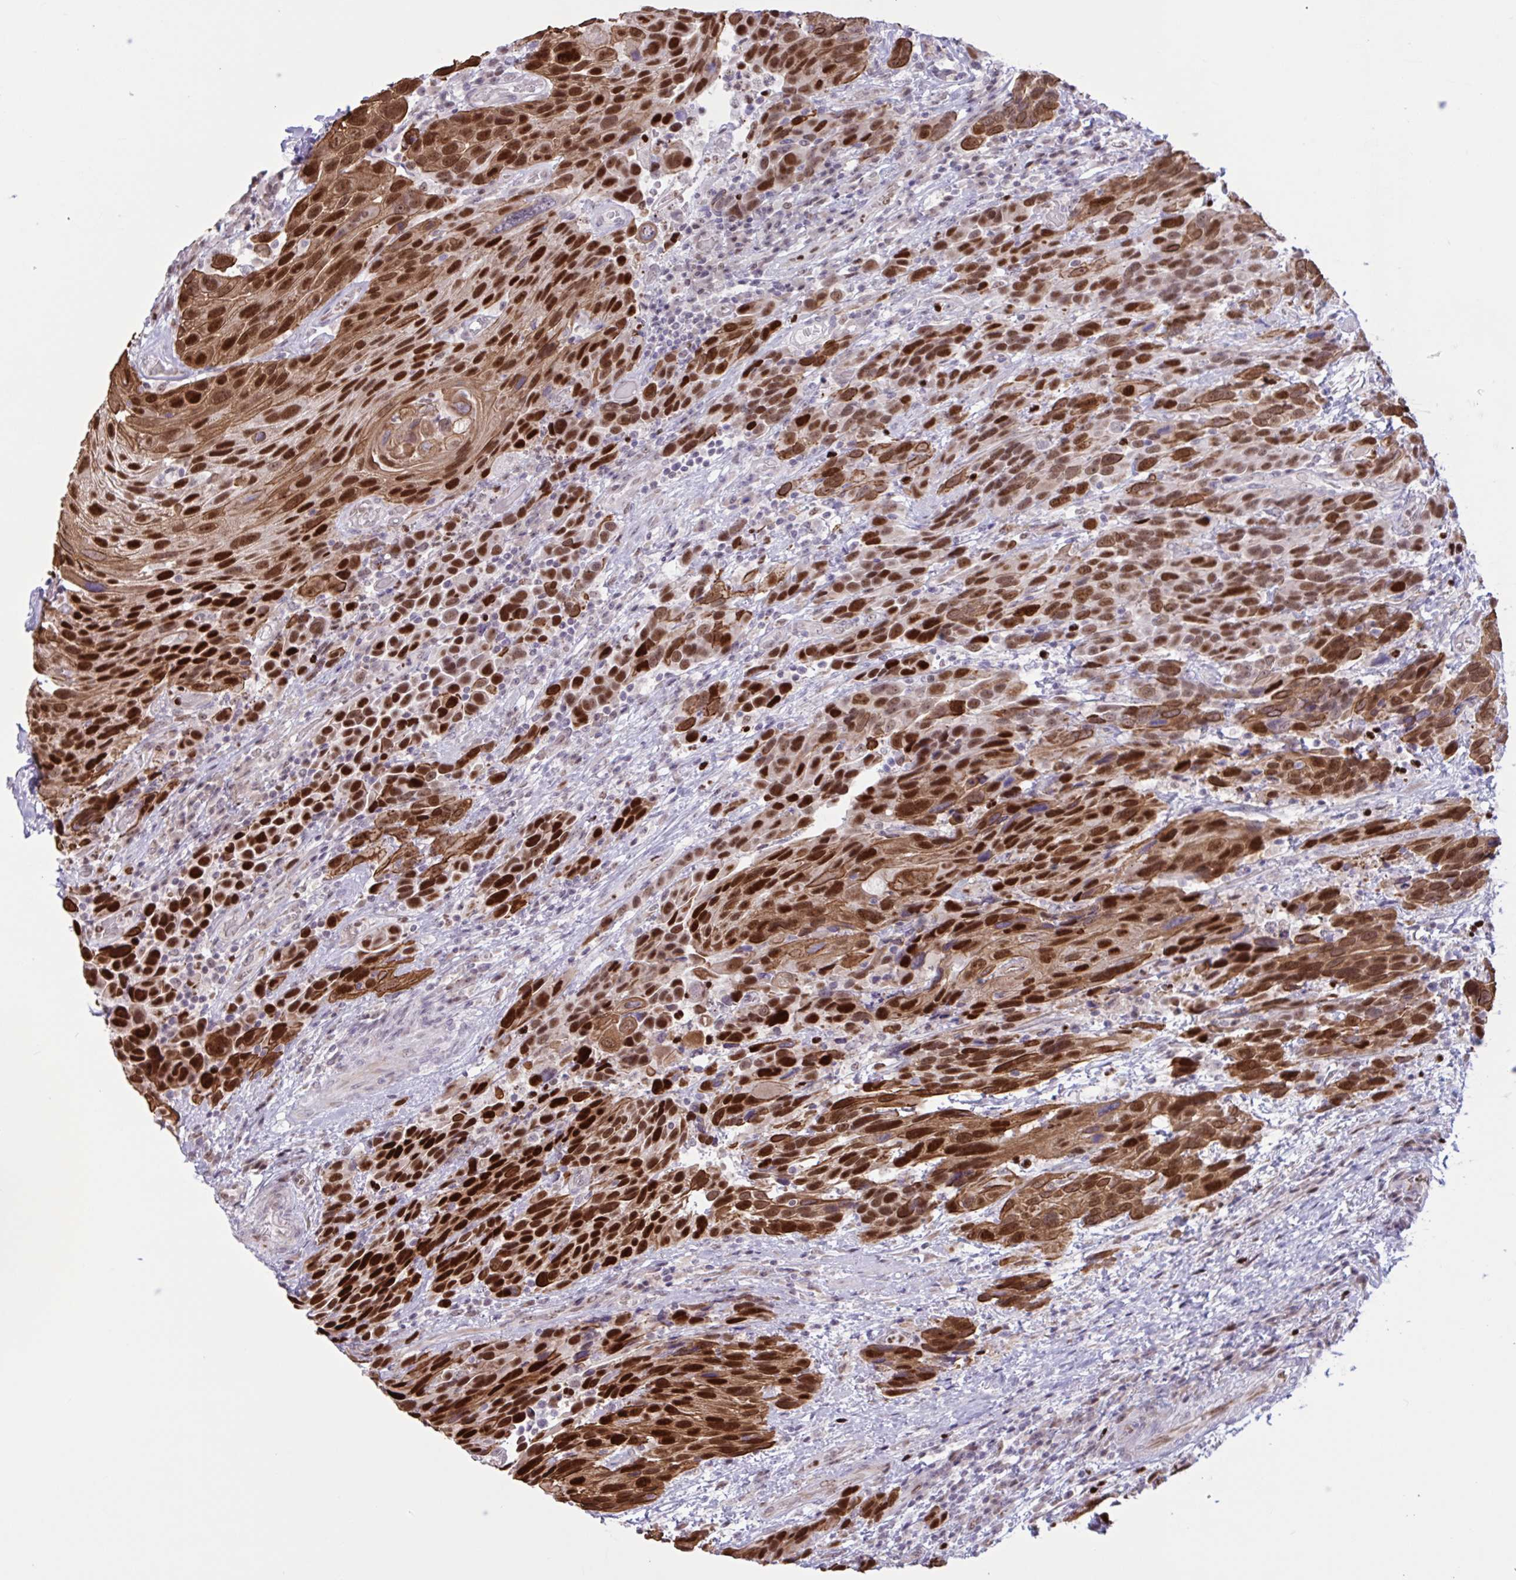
{"staining": {"intensity": "strong", "quantity": ">75%", "location": "cytoplasmic/membranous,nuclear"}, "tissue": "urothelial cancer", "cell_type": "Tumor cells", "image_type": "cancer", "snomed": [{"axis": "morphology", "description": "Urothelial carcinoma, High grade"}, {"axis": "topography", "description": "Urinary bladder"}], "caption": "This histopathology image demonstrates high-grade urothelial carcinoma stained with immunohistochemistry to label a protein in brown. The cytoplasmic/membranous and nuclear of tumor cells show strong positivity for the protein. Nuclei are counter-stained blue.", "gene": "PRMT6", "patient": {"sex": "female", "age": 70}}